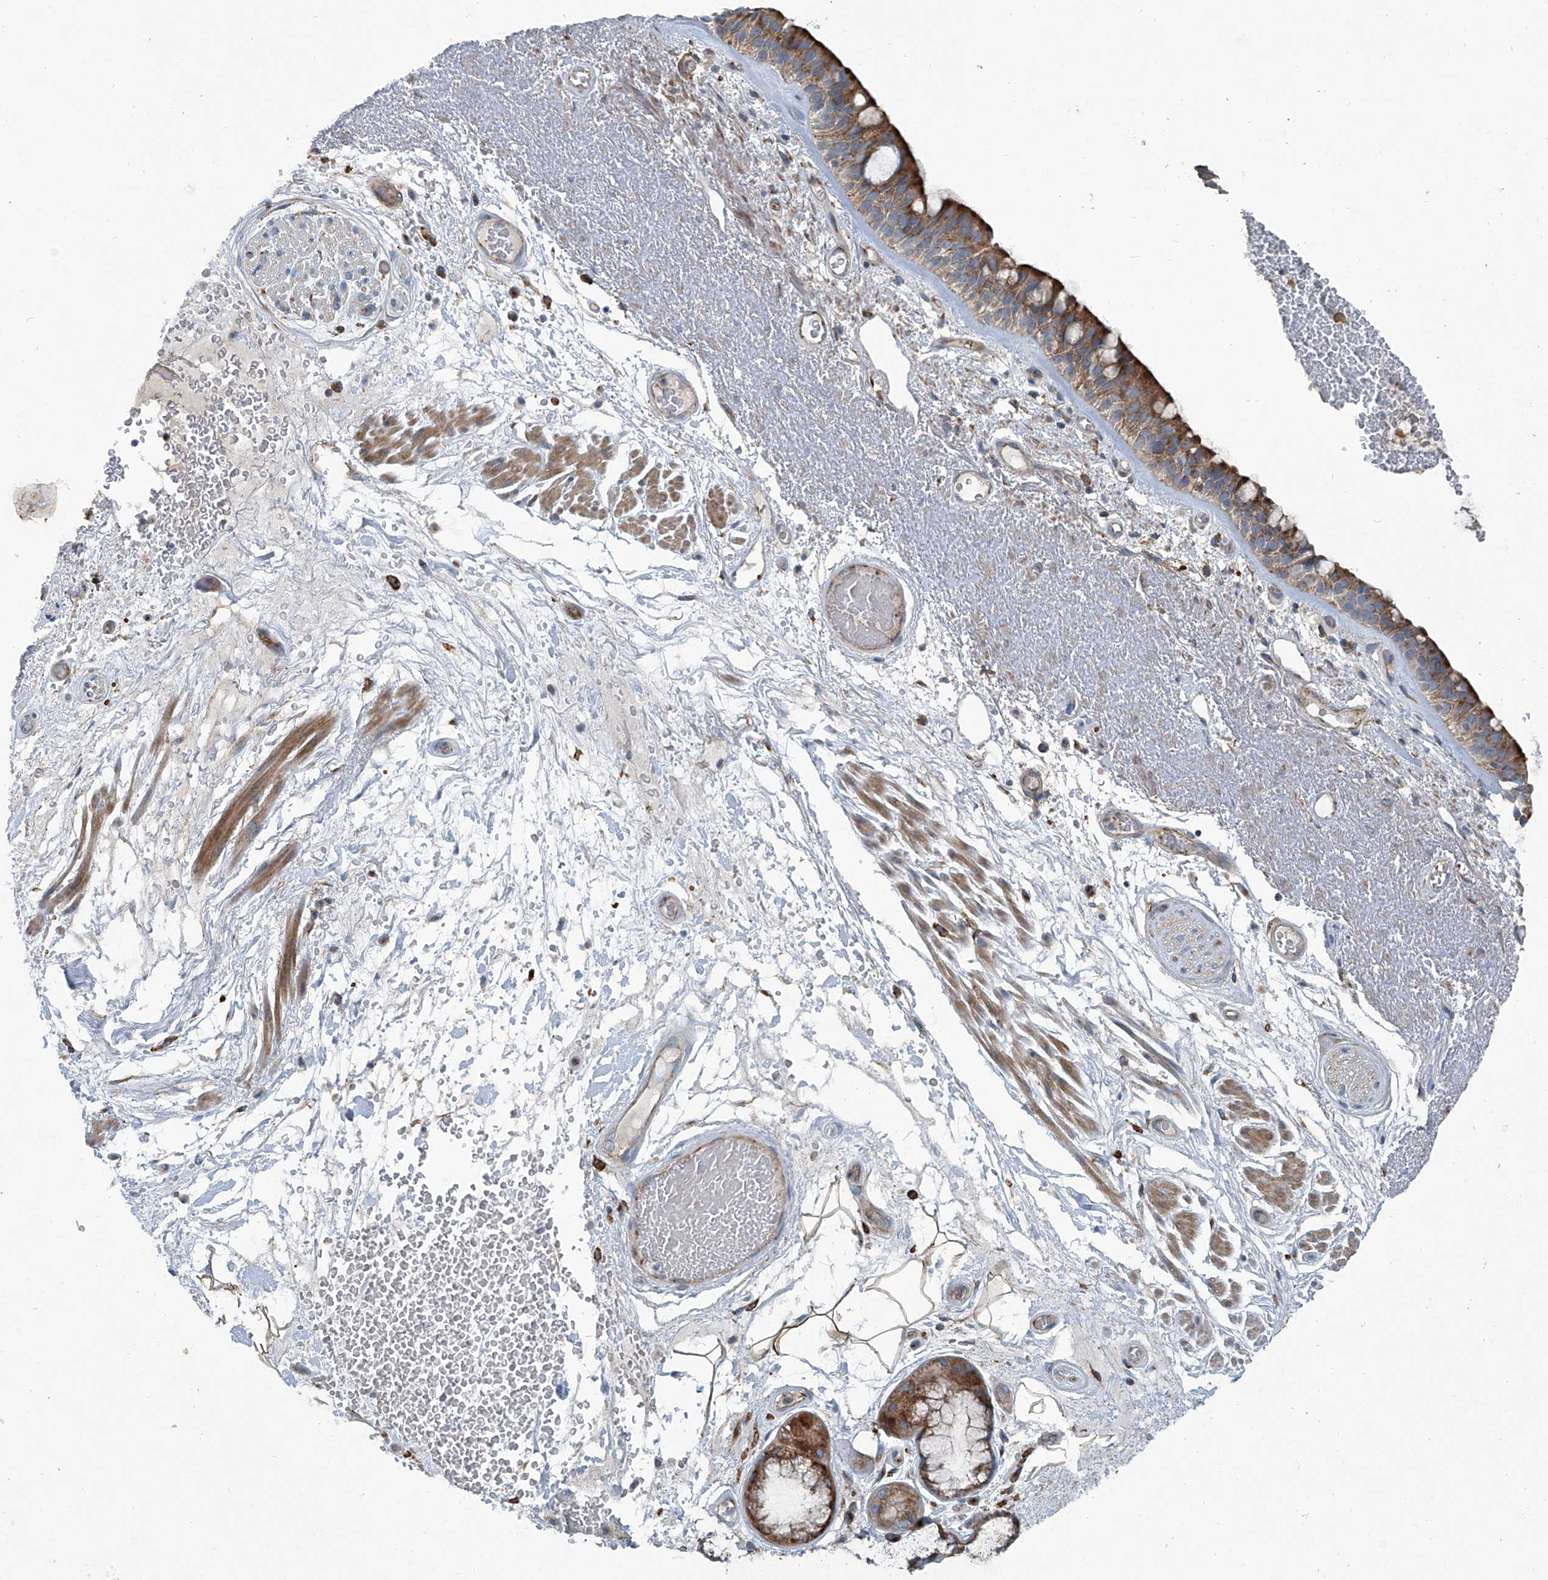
{"staining": {"intensity": "strong", "quantity": ">75%", "location": "cytoplasmic/membranous"}, "tissue": "bronchus", "cell_type": "Respiratory epithelial cells", "image_type": "normal", "snomed": [{"axis": "morphology", "description": "Normal tissue, NOS"}, {"axis": "morphology", "description": "Squamous cell carcinoma, NOS"}, {"axis": "topography", "description": "Lymph node"}, {"axis": "topography", "description": "Bronchus"}, {"axis": "topography", "description": "Lung"}], "caption": "Immunohistochemical staining of unremarkable bronchus displays >75% levels of strong cytoplasmic/membranous protein positivity in approximately >75% of respiratory epithelial cells.", "gene": "PIGH", "patient": {"sex": "male", "age": 66}}